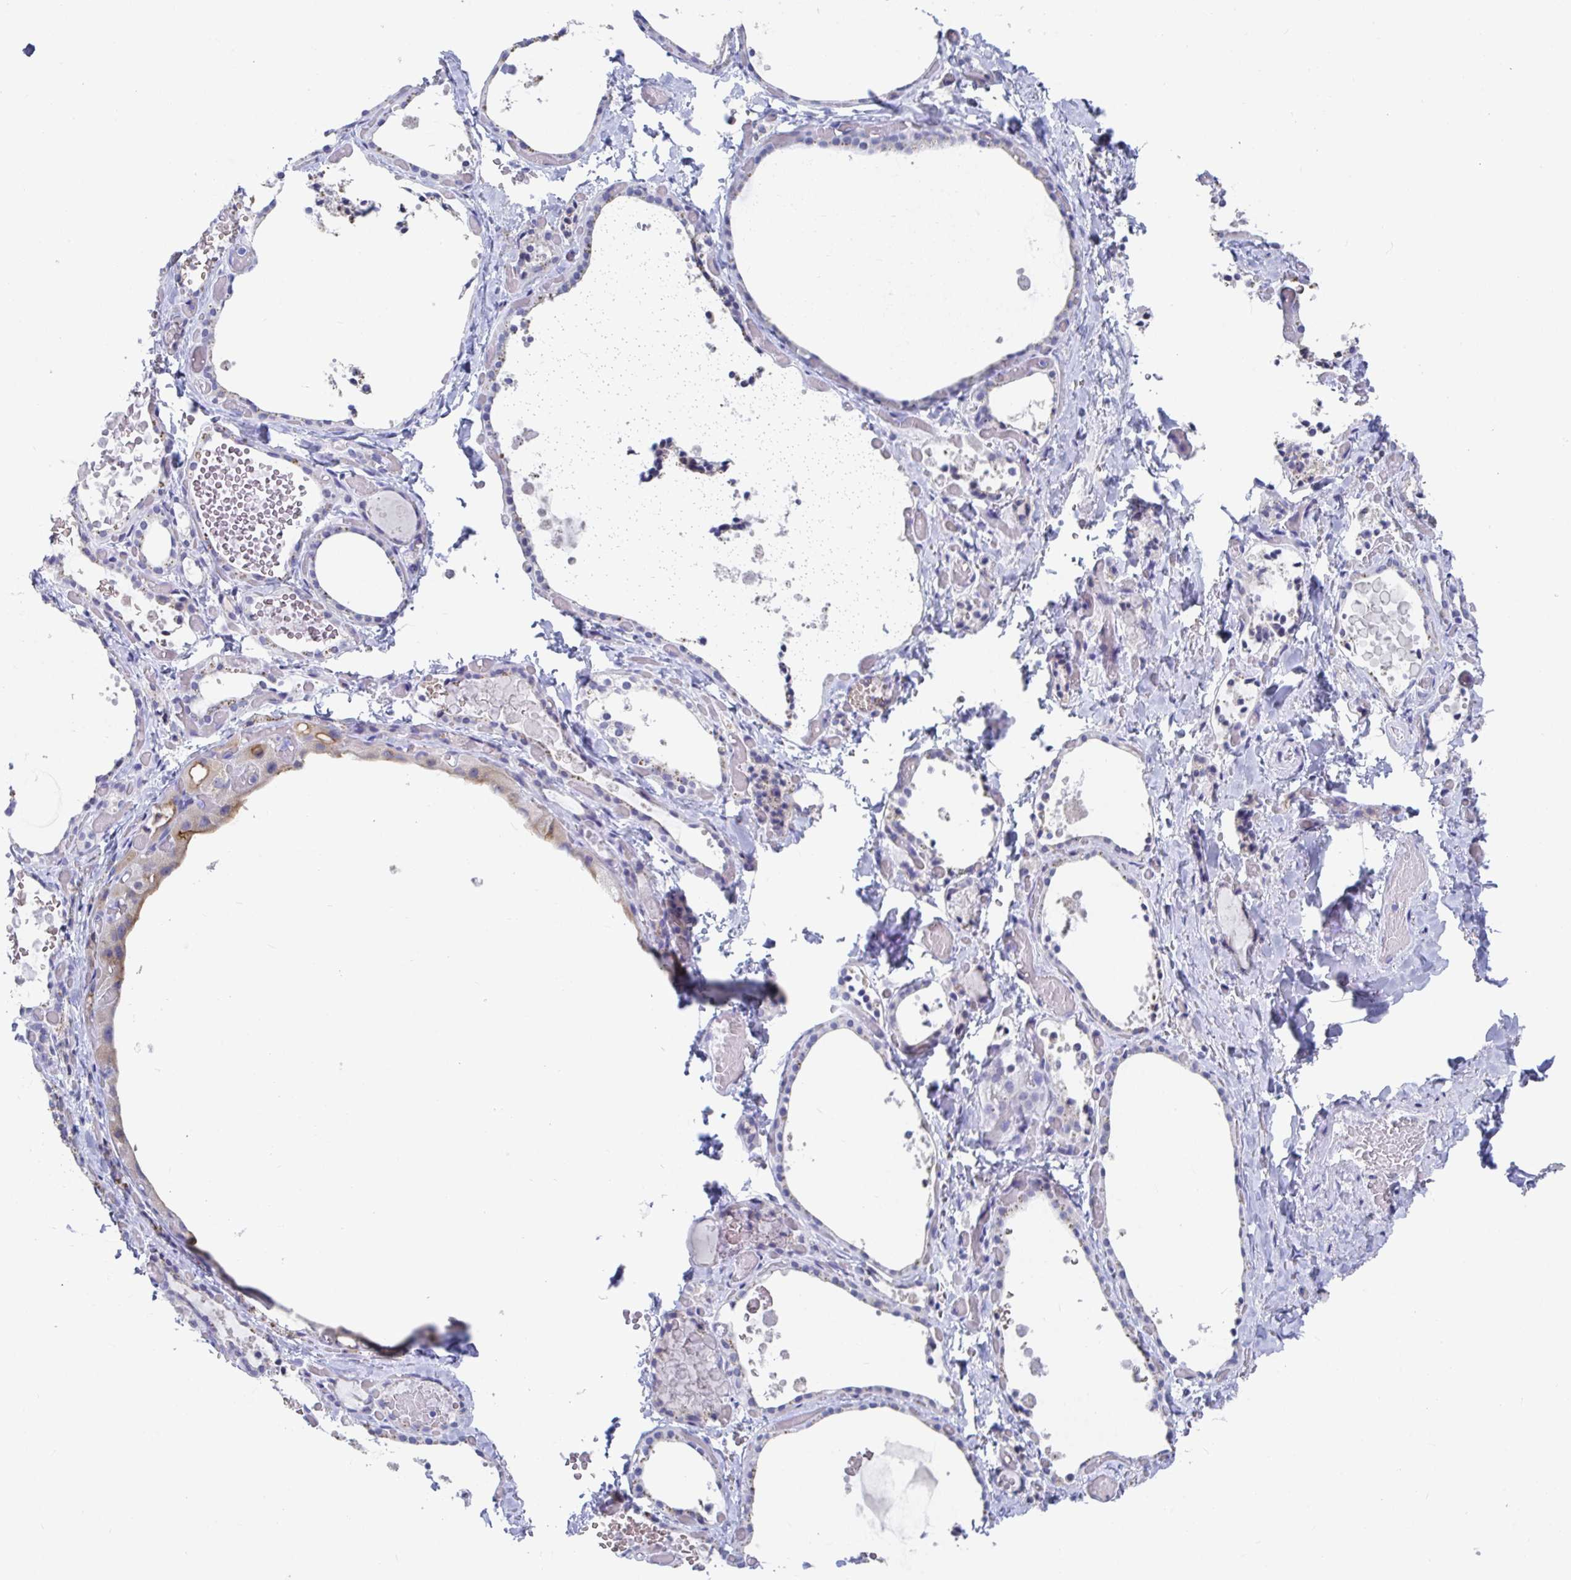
{"staining": {"intensity": "negative", "quantity": "none", "location": "none"}, "tissue": "thyroid gland", "cell_type": "Glandular cells", "image_type": "normal", "snomed": [{"axis": "morphology", "description": "Normal tissue, NOS"}, {"axis": "topography", "description": "Thyroid gland"}], "caption": "Immunohistochemistry of normal human thyroid gland displays no expression in glandular cells.", "gene": "TAS2R39", "patient": {"sex": "female", "age": 56}}